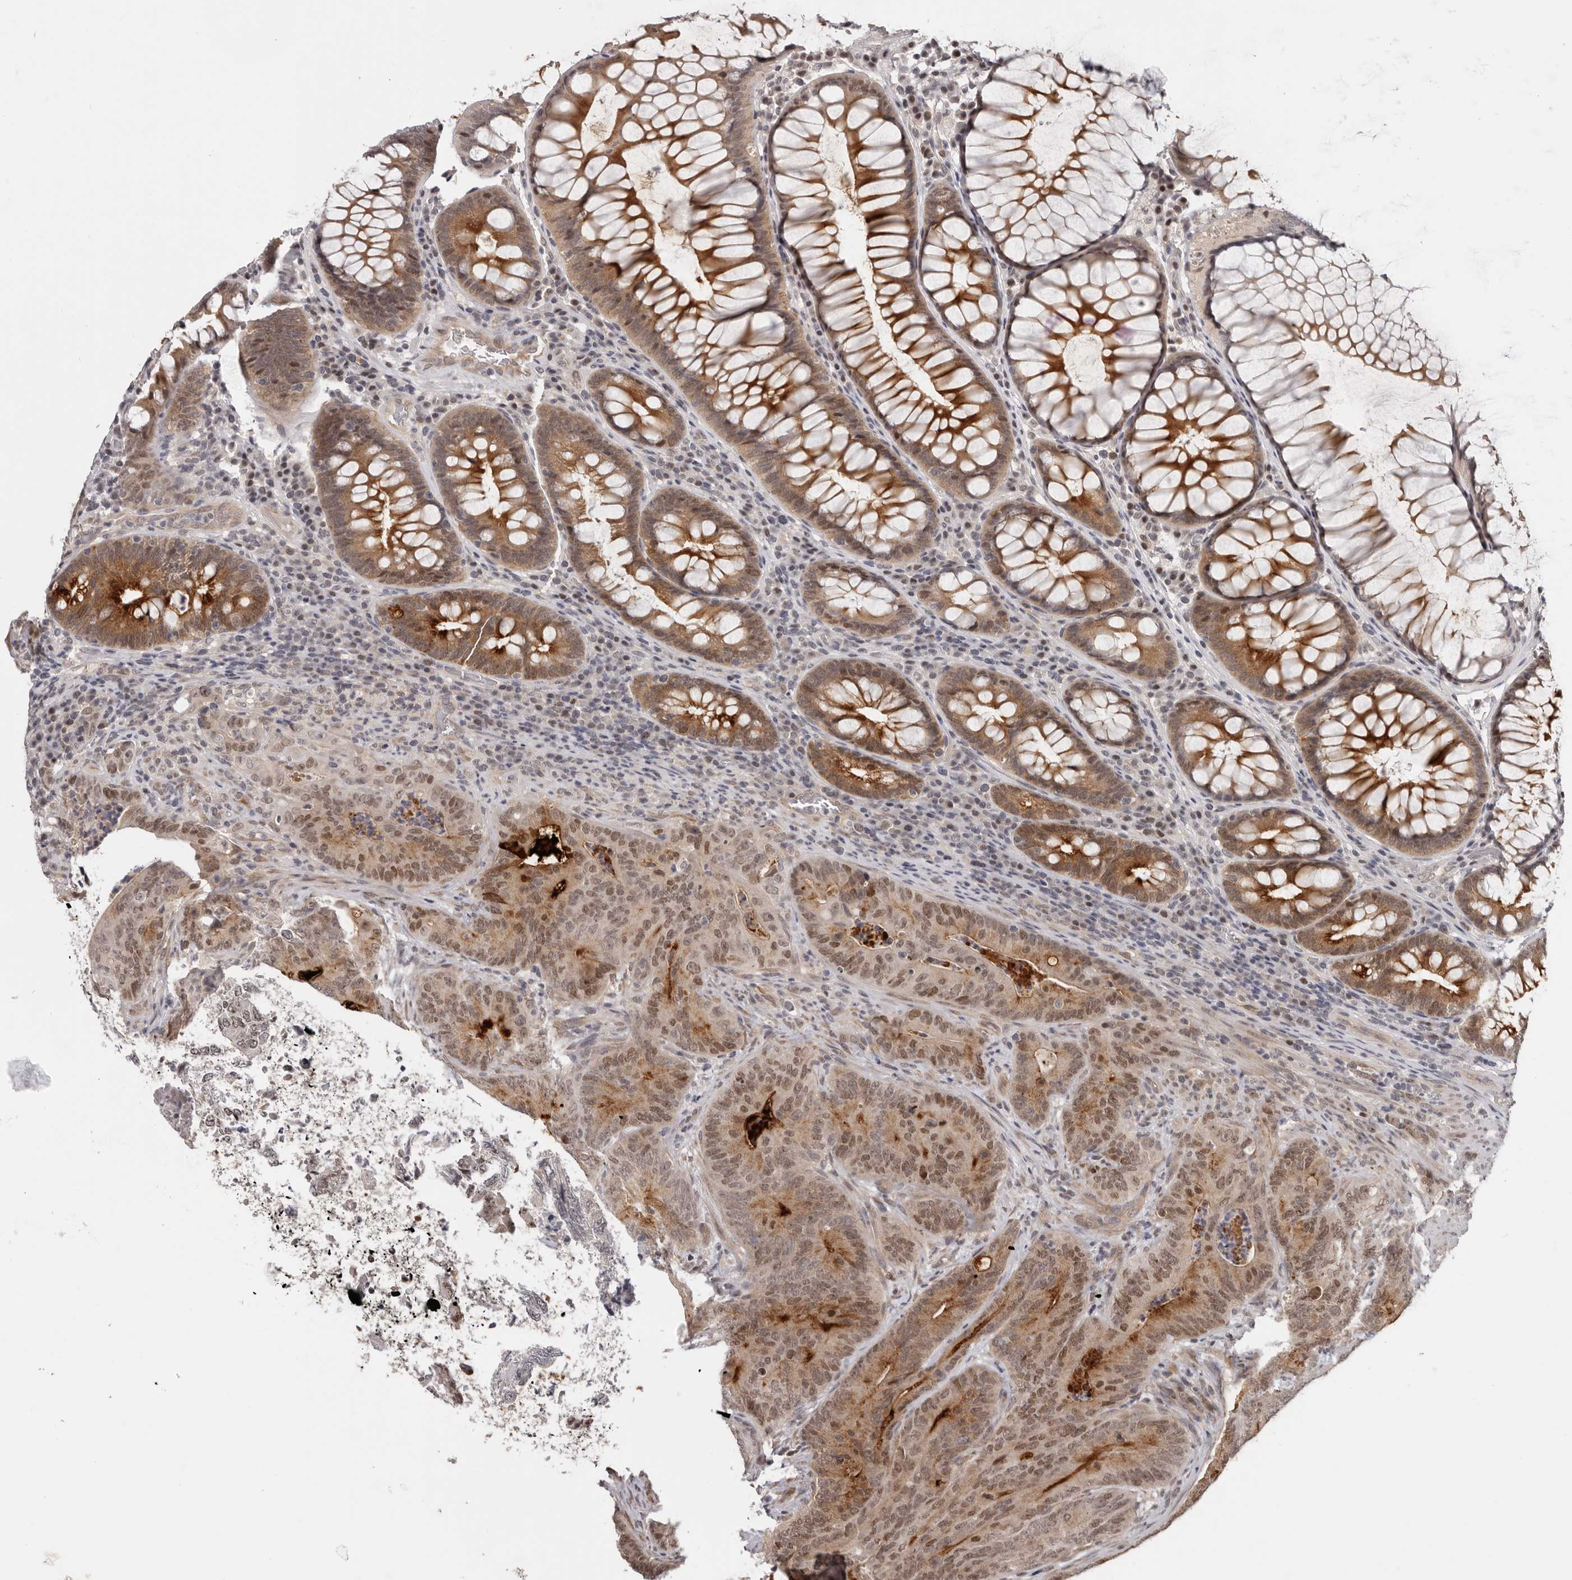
{"staining": {"intensity": "moderate", "quantity": ">75%", "location": "cytoplasmic/membranous,nuclear"}, "tissue": "colorectal cancer", "cell_type": "Tumor cells", "image_type": "cancer", "snomed": [{"axis": "morphology", "description": "Normal tissue, NOS"}, {"axis": "topography", "description": "Colon"}], "caption": "Immunohistochemical staining of human colorectal cancer shows medium levels of moderate cytoplasmic/membranous and nuclear expression in approximately >75% of tumor cells. The staining is performed using DAB (3,3'-diaminobenzidine) brown chromogen to label protein expression. The nuclei are counter-stained blue using hematoxylin.", "gene": "TBX5", "patient": {"sex": "female", "age": 82}}